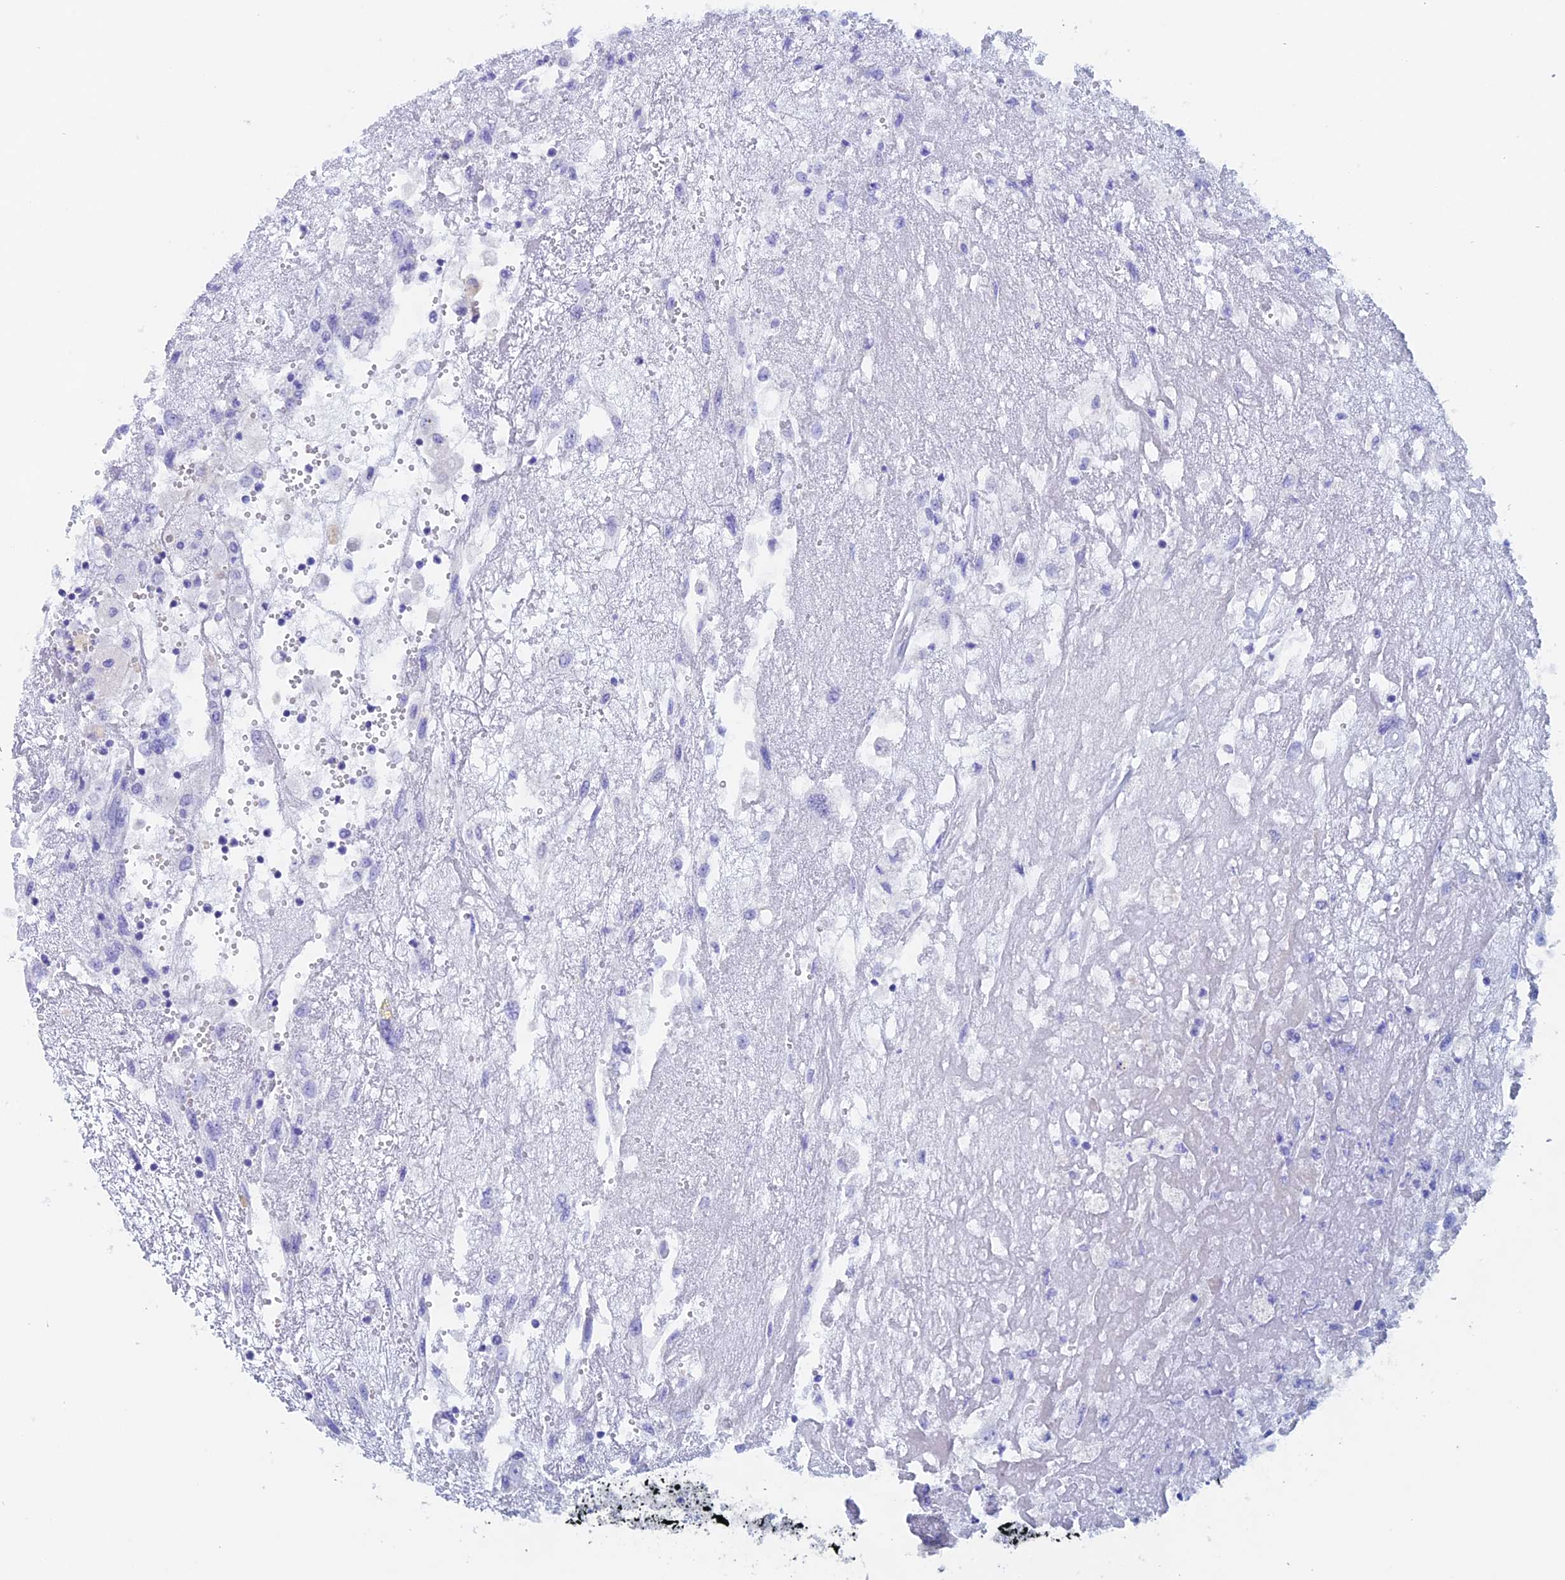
{"staining": {"intensity": "negative", "quantity": "none", "location": "none"}, "tissue": "renal cancer", "cell_type": "Tumor cells", "image_type": "cancer", "snomed": [{"axis": "morphology", "description": "Adenocarcinoma, NOS"}, {"axis": "topography", "description": "Kidney"}], "caption": "DAB (3,3'-diaminobenzidine) immunohistochemical staining of human renal cancer (adenocarcinoma) demonstrates no significant staining in tumor cells. Brightfield microscopy of immunohistochemistry stained with DAB (brown) and hematoxylin (blue), captured at high magnification.", "gene": "PSMC3IP", "patient": {"sex": "female", "age": 52}}